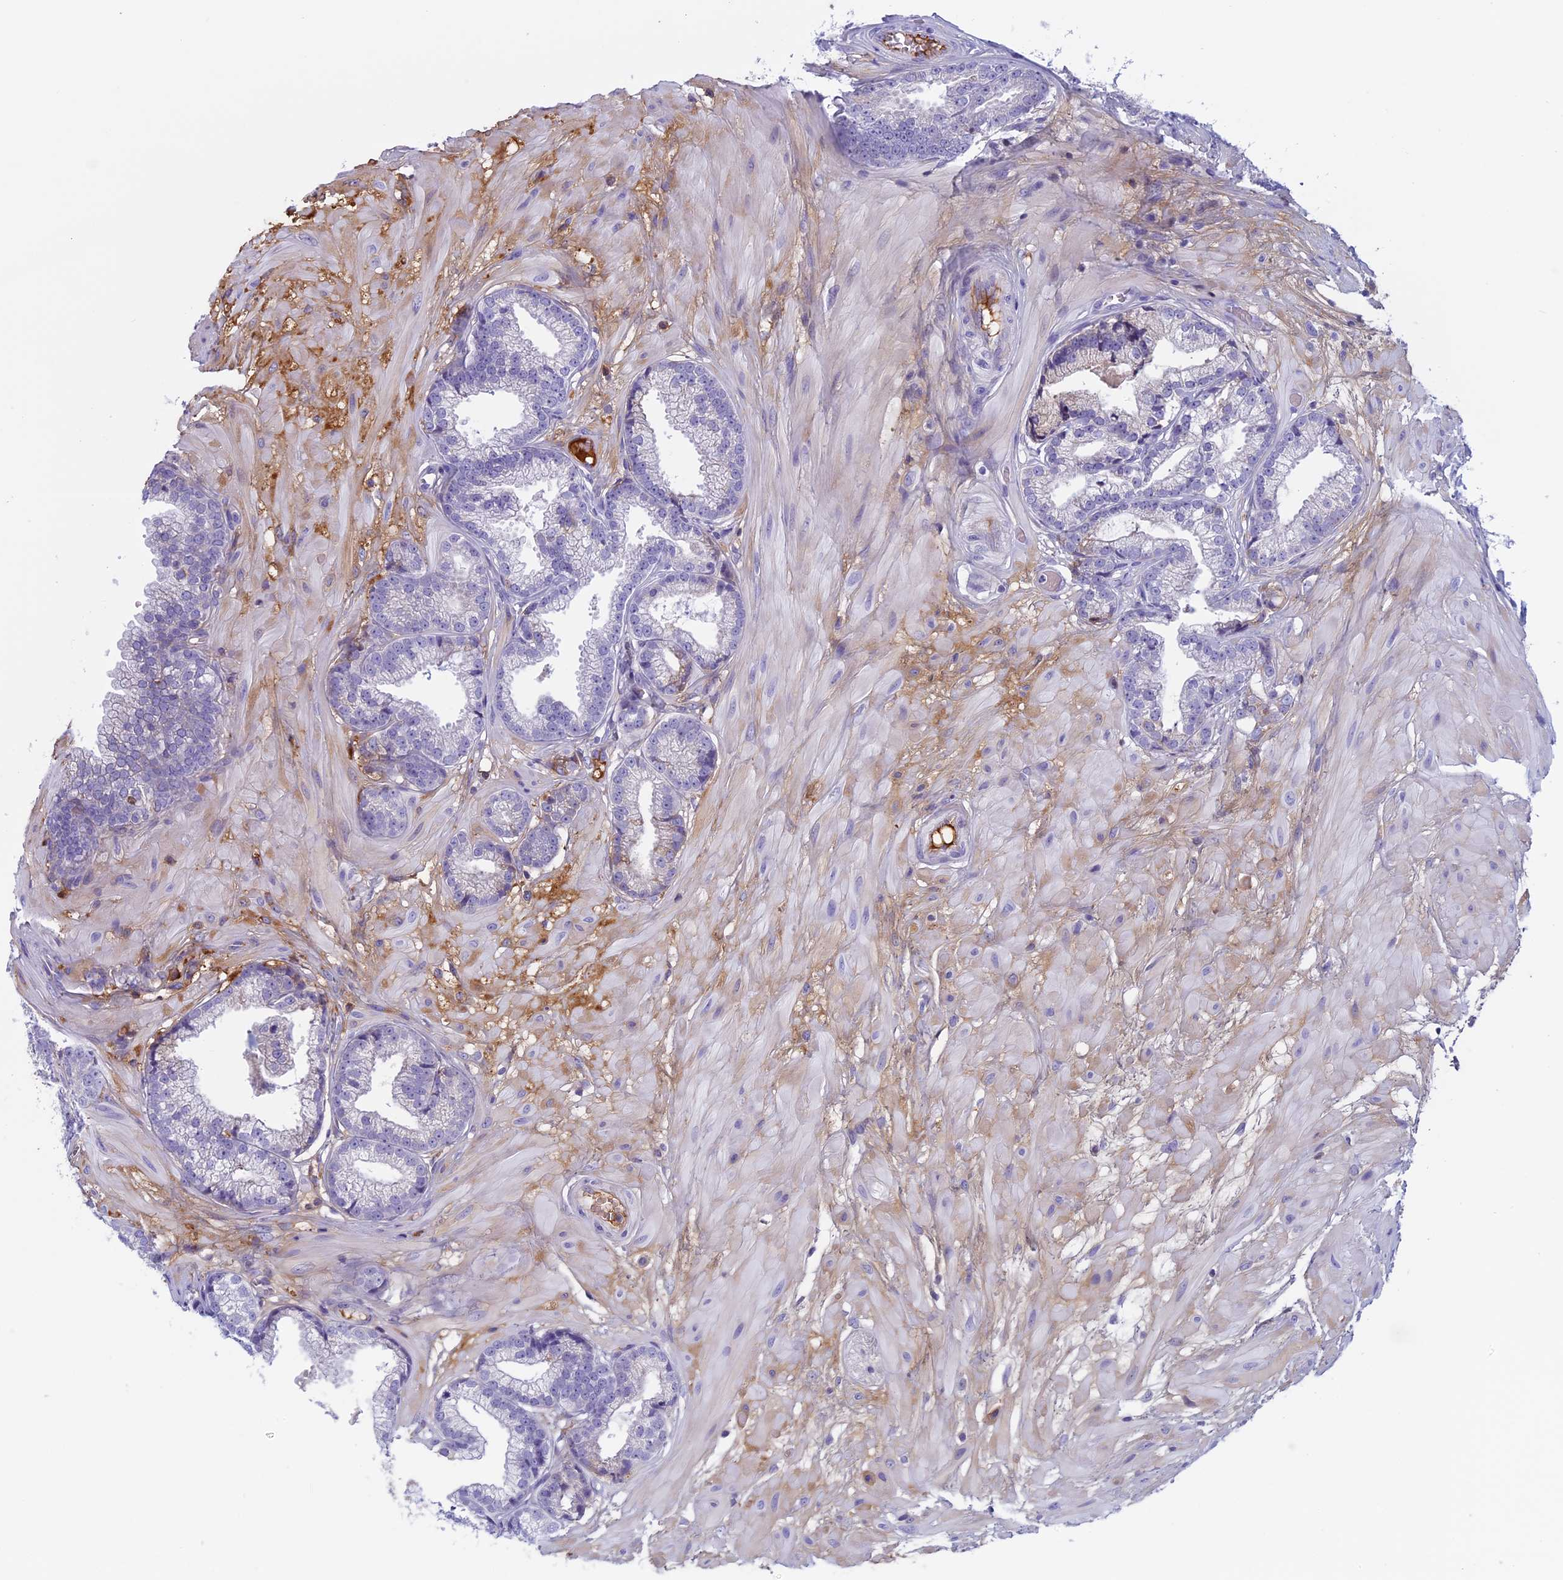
{"staining": {"intensity": "negative", "quantity": "none", "location": "none"}, "tissue": "prostate cancer", "cell_type": "Tumor cells", "image_type": "cancer", "snomed": [{"axis": "morphology", "description": "Adenocarcinoma, Low grade"}, {"axis": "topography", "description": "Prostate"}], "caption": "The immunohistochemistry histopathology image has no significant positivity in tumor cells of low-grade adenocarcinoma (prostate) tissue. The staining is performed using DAB brown chromogen with nuclei counter-stained in using hematoxylin.", "gene": "ANGPTL2", "patient": {"sex": "male", "age": 64}}